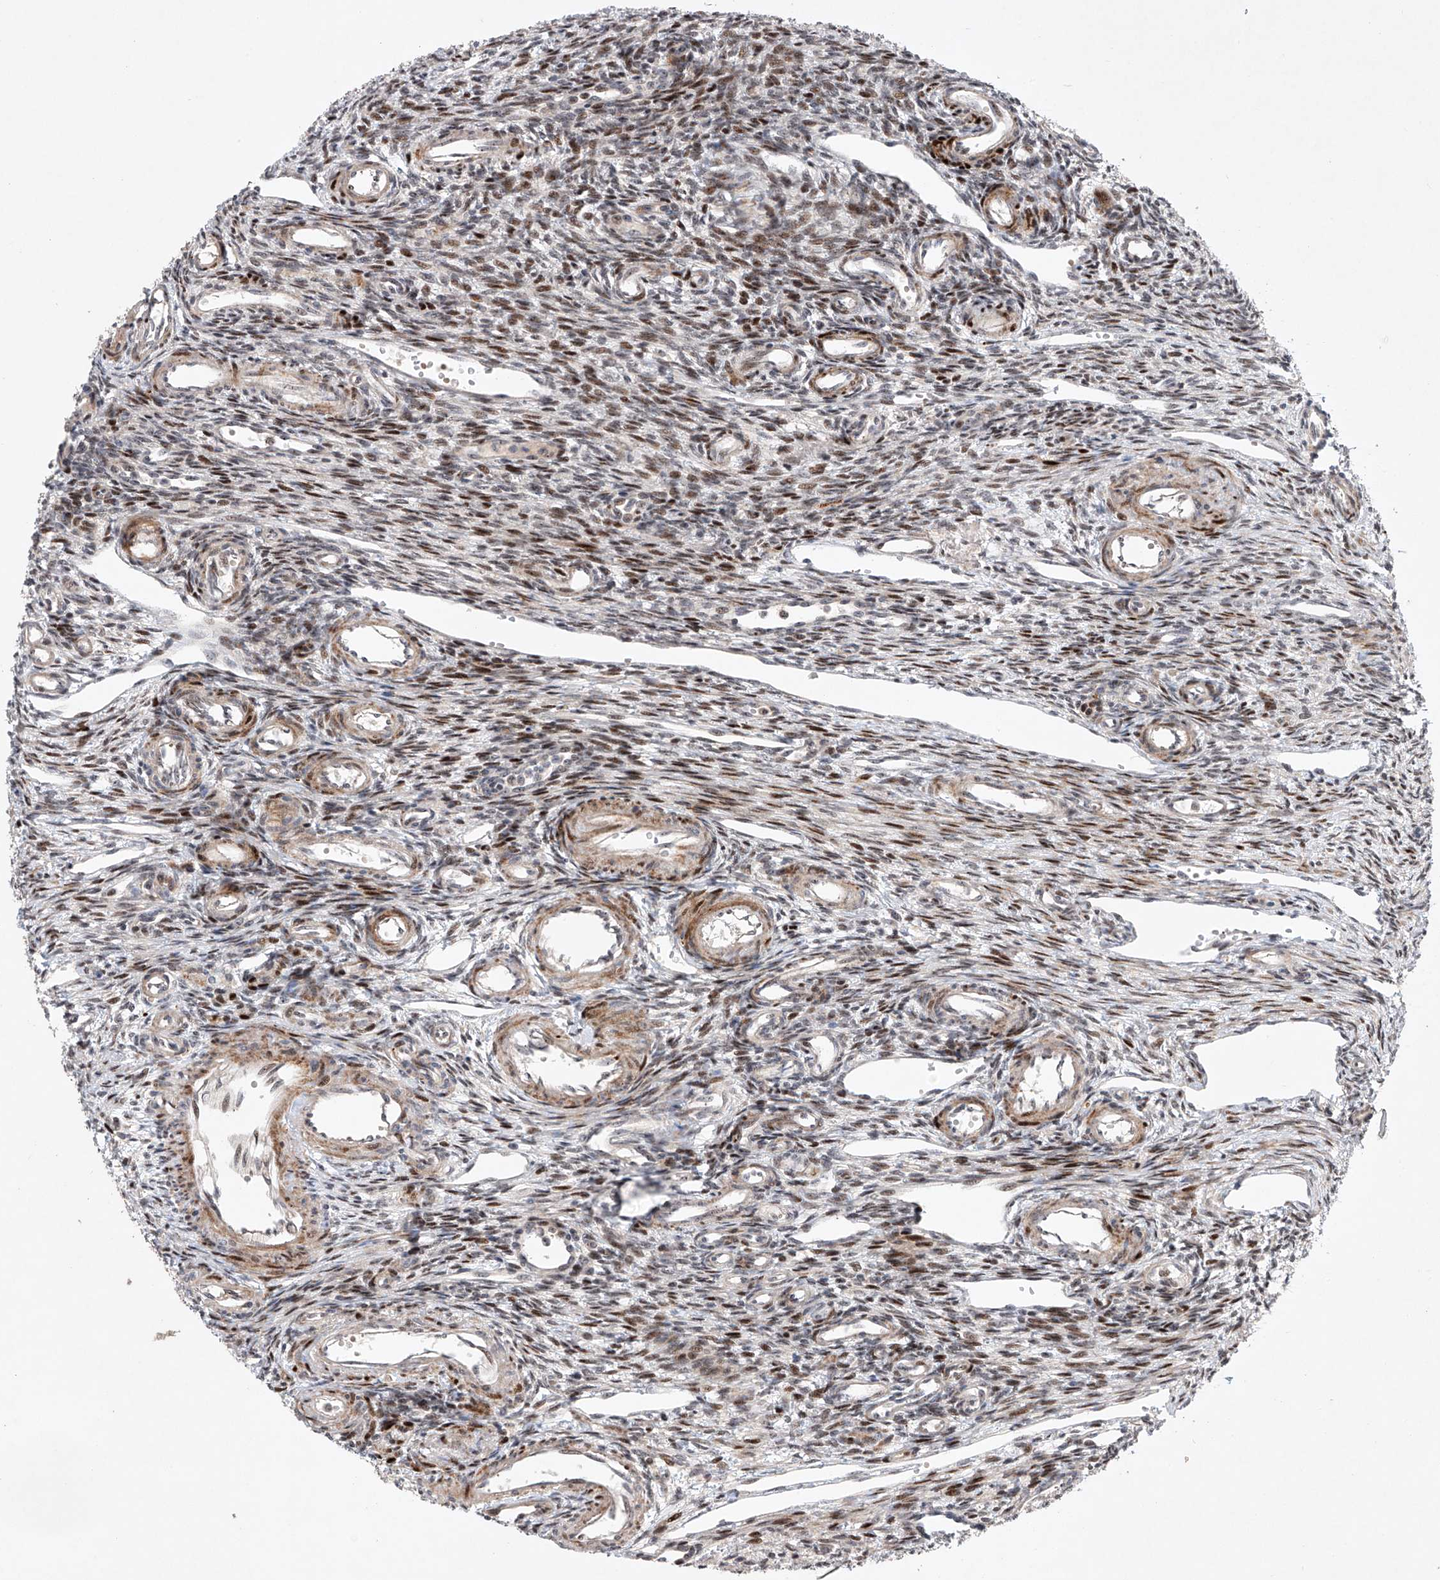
{"staining": {"intensity": "moderate", "quantity": "25%-75%", "location": "nuclear"}, "tissue": "ovary", "cell_type": "Ovarian stroma cells", "image_type": "normal", "snomed": [{"axis": "morphology", "description": "Normal tissue, NOS"}, {"axis": "morphology", "description": "Cyst, NOS"}, {"axis": "topography", "description": "Ovary"}], "caption": "Moderate nuclear expression for a protein is appreciated in about 25%-75% of ovarian stroma cells of benign ovary using IHC.", "gene": "AFG1L", "patient": {"sex": "female", "age": 33}}